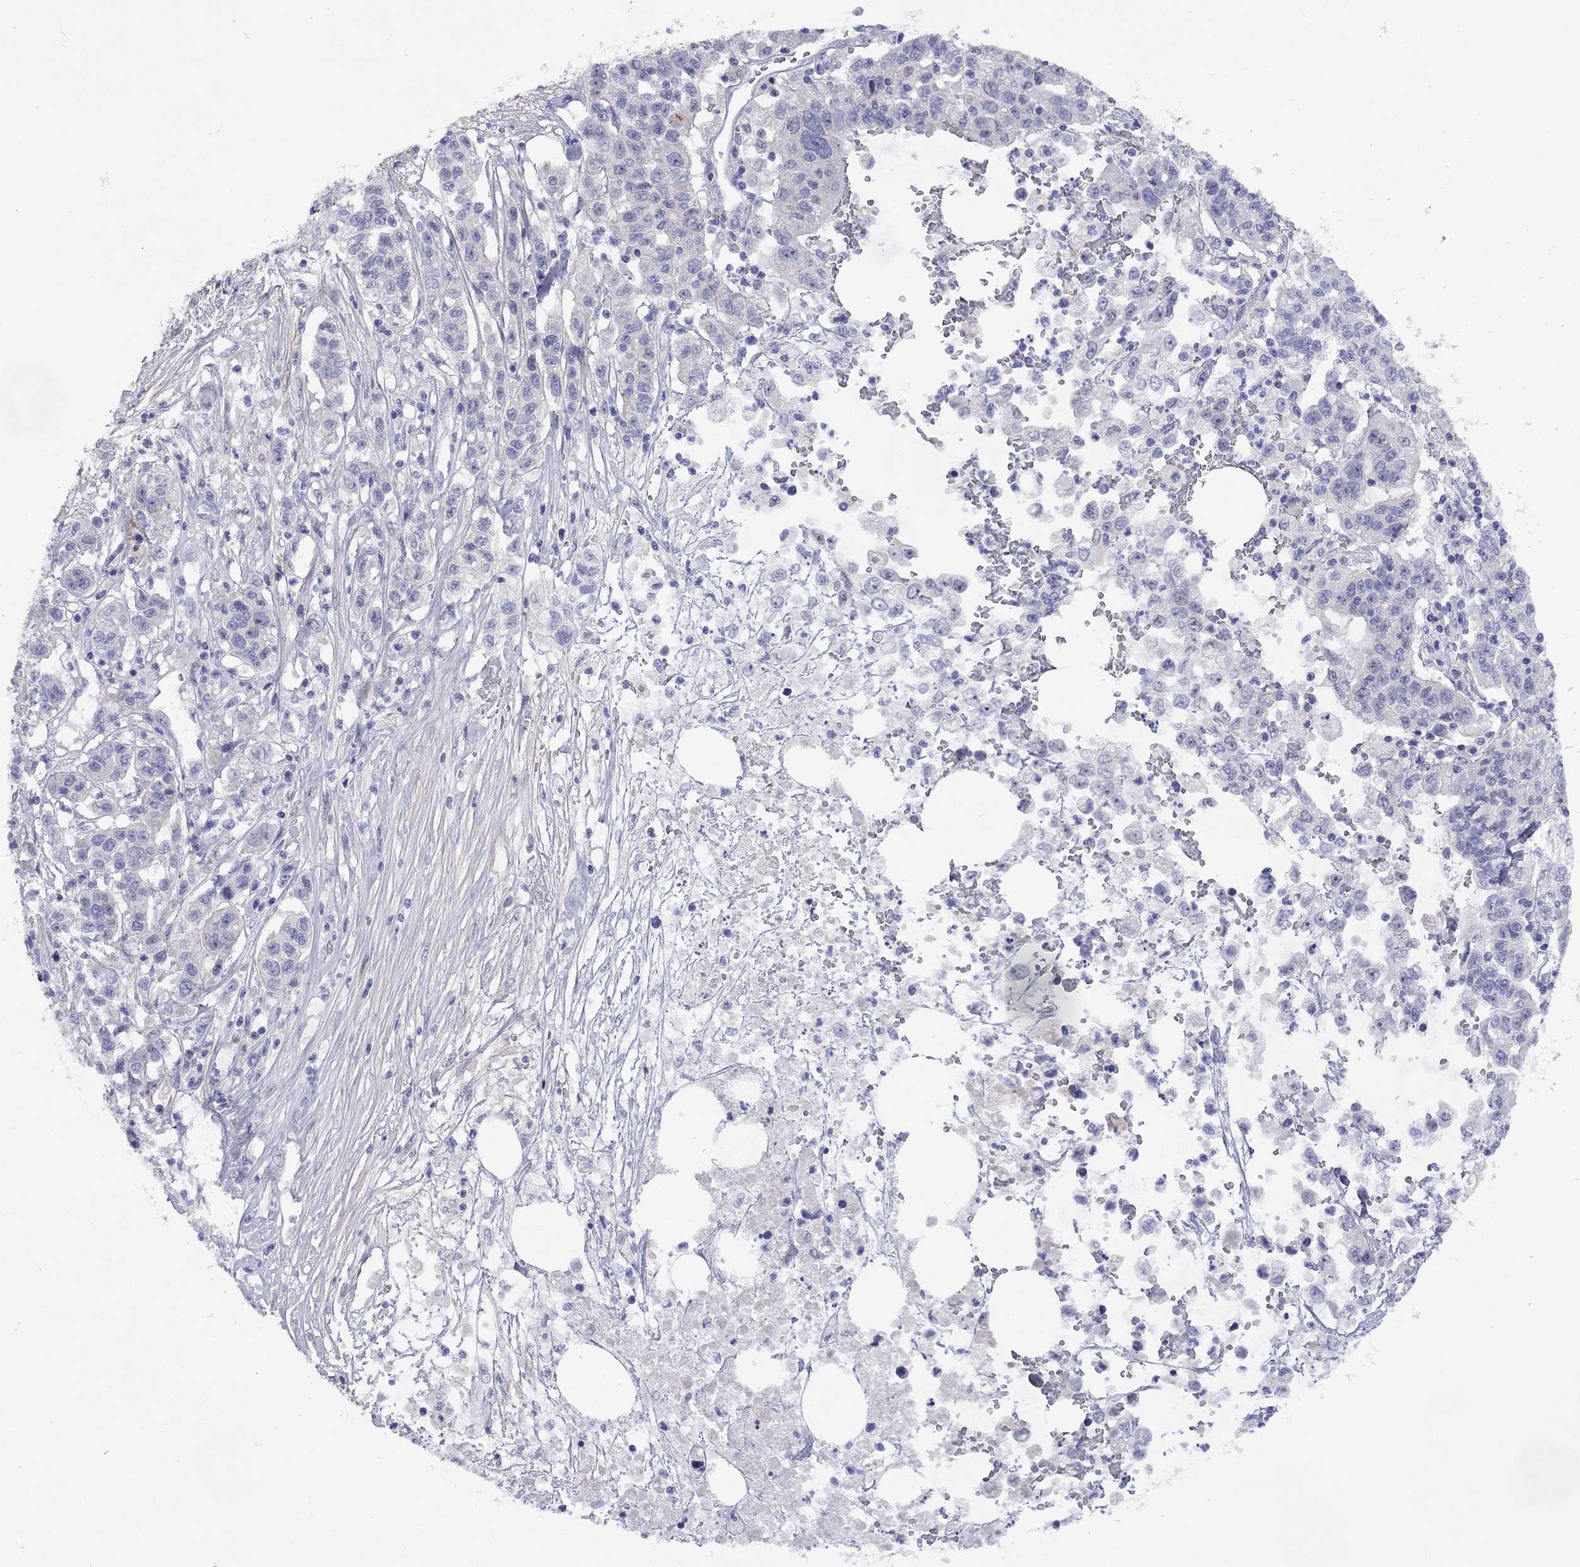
{"staining": {"intensity": "negative", "quantity": "none", "location": "none"}, "tissue": "liver cancer", "cell_type": "Tumor cells", "image_type": "cancer", "snomed": [{"axis": "morphology", "description": "Adenocarcinoma, NOS"}, {"axis": "morphology", "description": "Cholangiocarcinoma"}, {"axis": "topography", "description": "Liver"}], "caption": "The IHC photomicrograph has no significant expression in tumor cells of liver cancer (cholangiocarcinoma) tissue. (DAB immunohistochemistry, high magnification).", "gene": "CMYA5", "patient": {"sex": "male", "age": 64}}